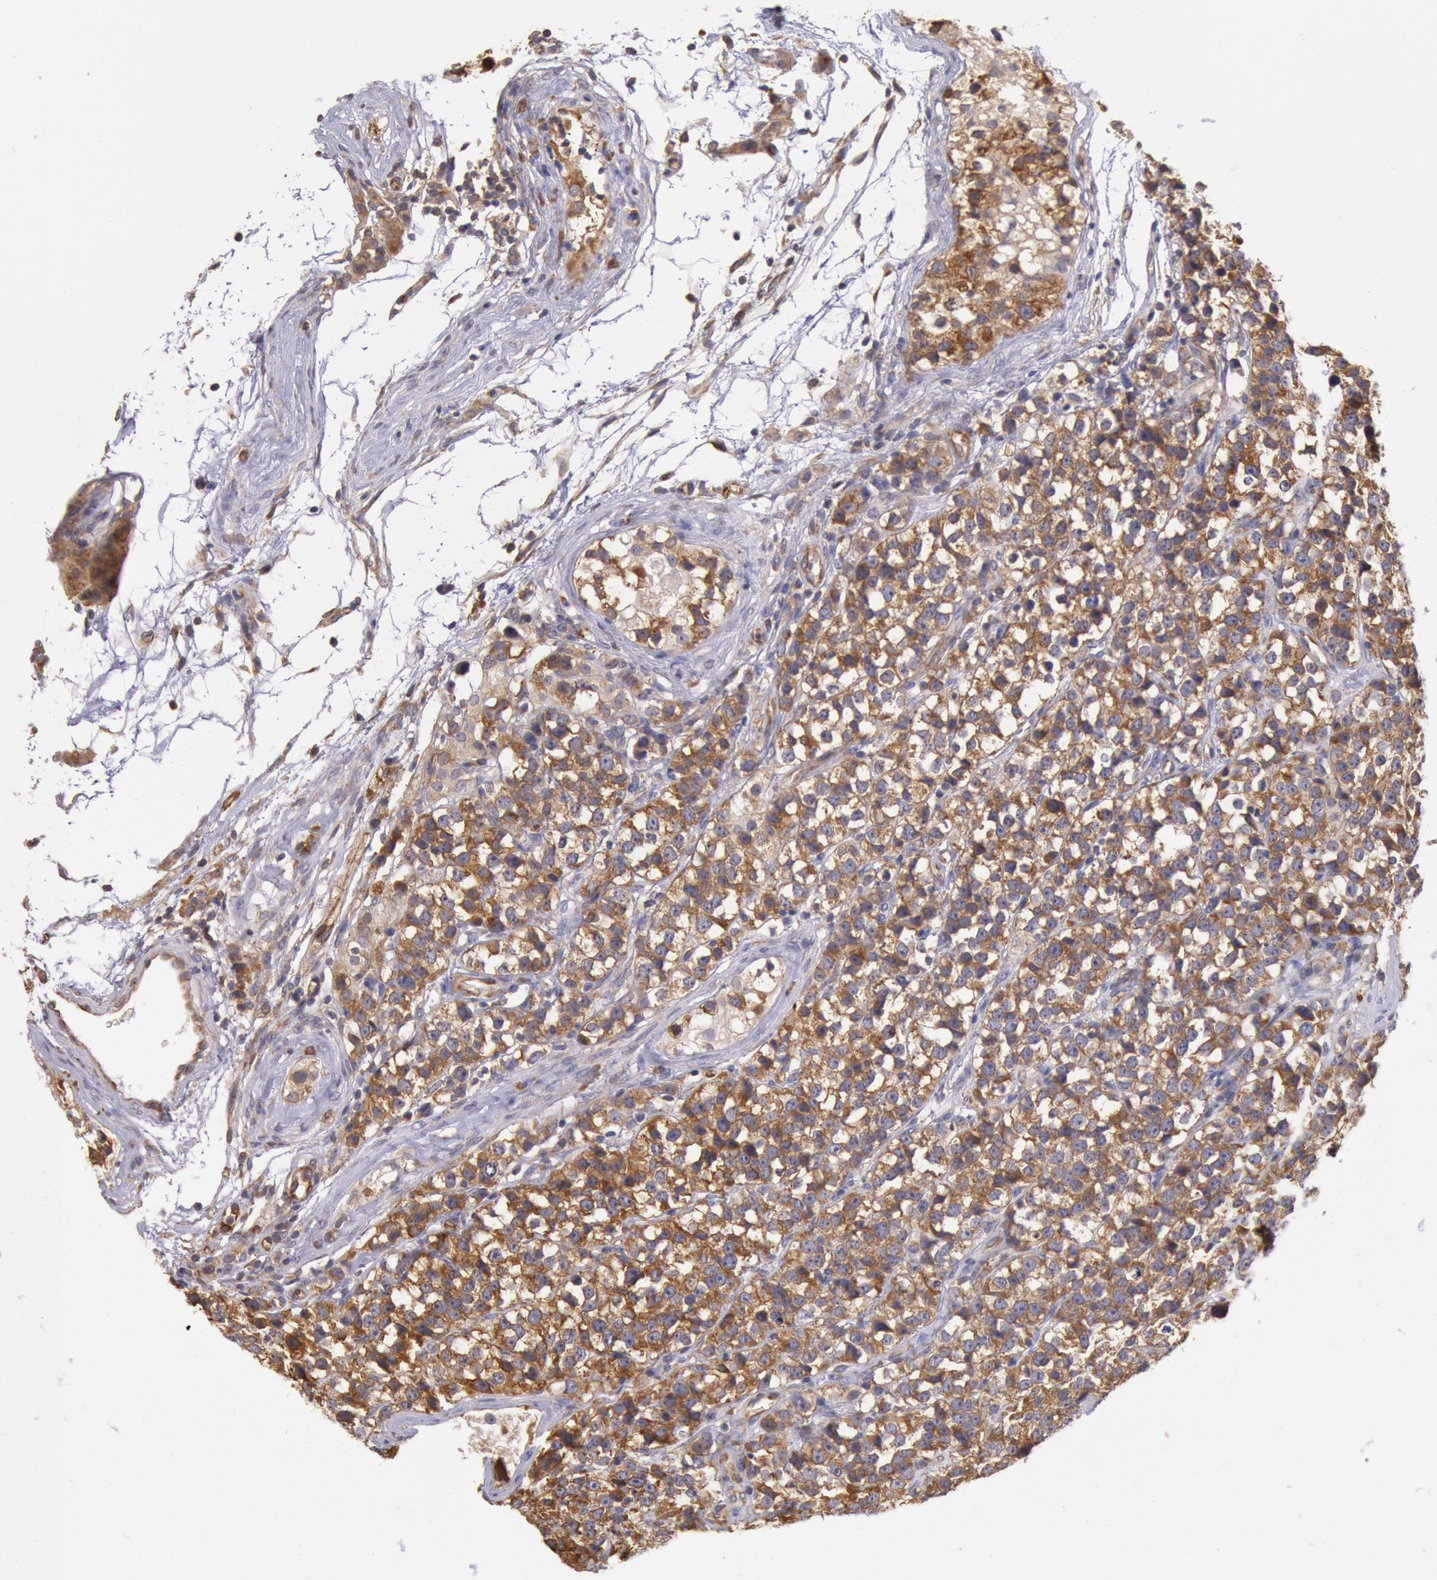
{"staining": {"intensity": "moderate", "quantity": ">75%", "location": "cytoplasmic/membranous"}, "tissue": "testis cancer", "cell_type": "Tumor cells", "image_type": "cancer", "snomed": [{"axis": "morphology", "description": "Seminoma, NOS"}, {"axis": "topography", "description": "Testis"}], "caption": "A medium amount of moderate cytoplasmic/membranous expression is appreciated in approximately >75% of tumor cells in testis cancer tissue.", "gene": "DRG1", "patient": {"sex": "male", "age": 25}}